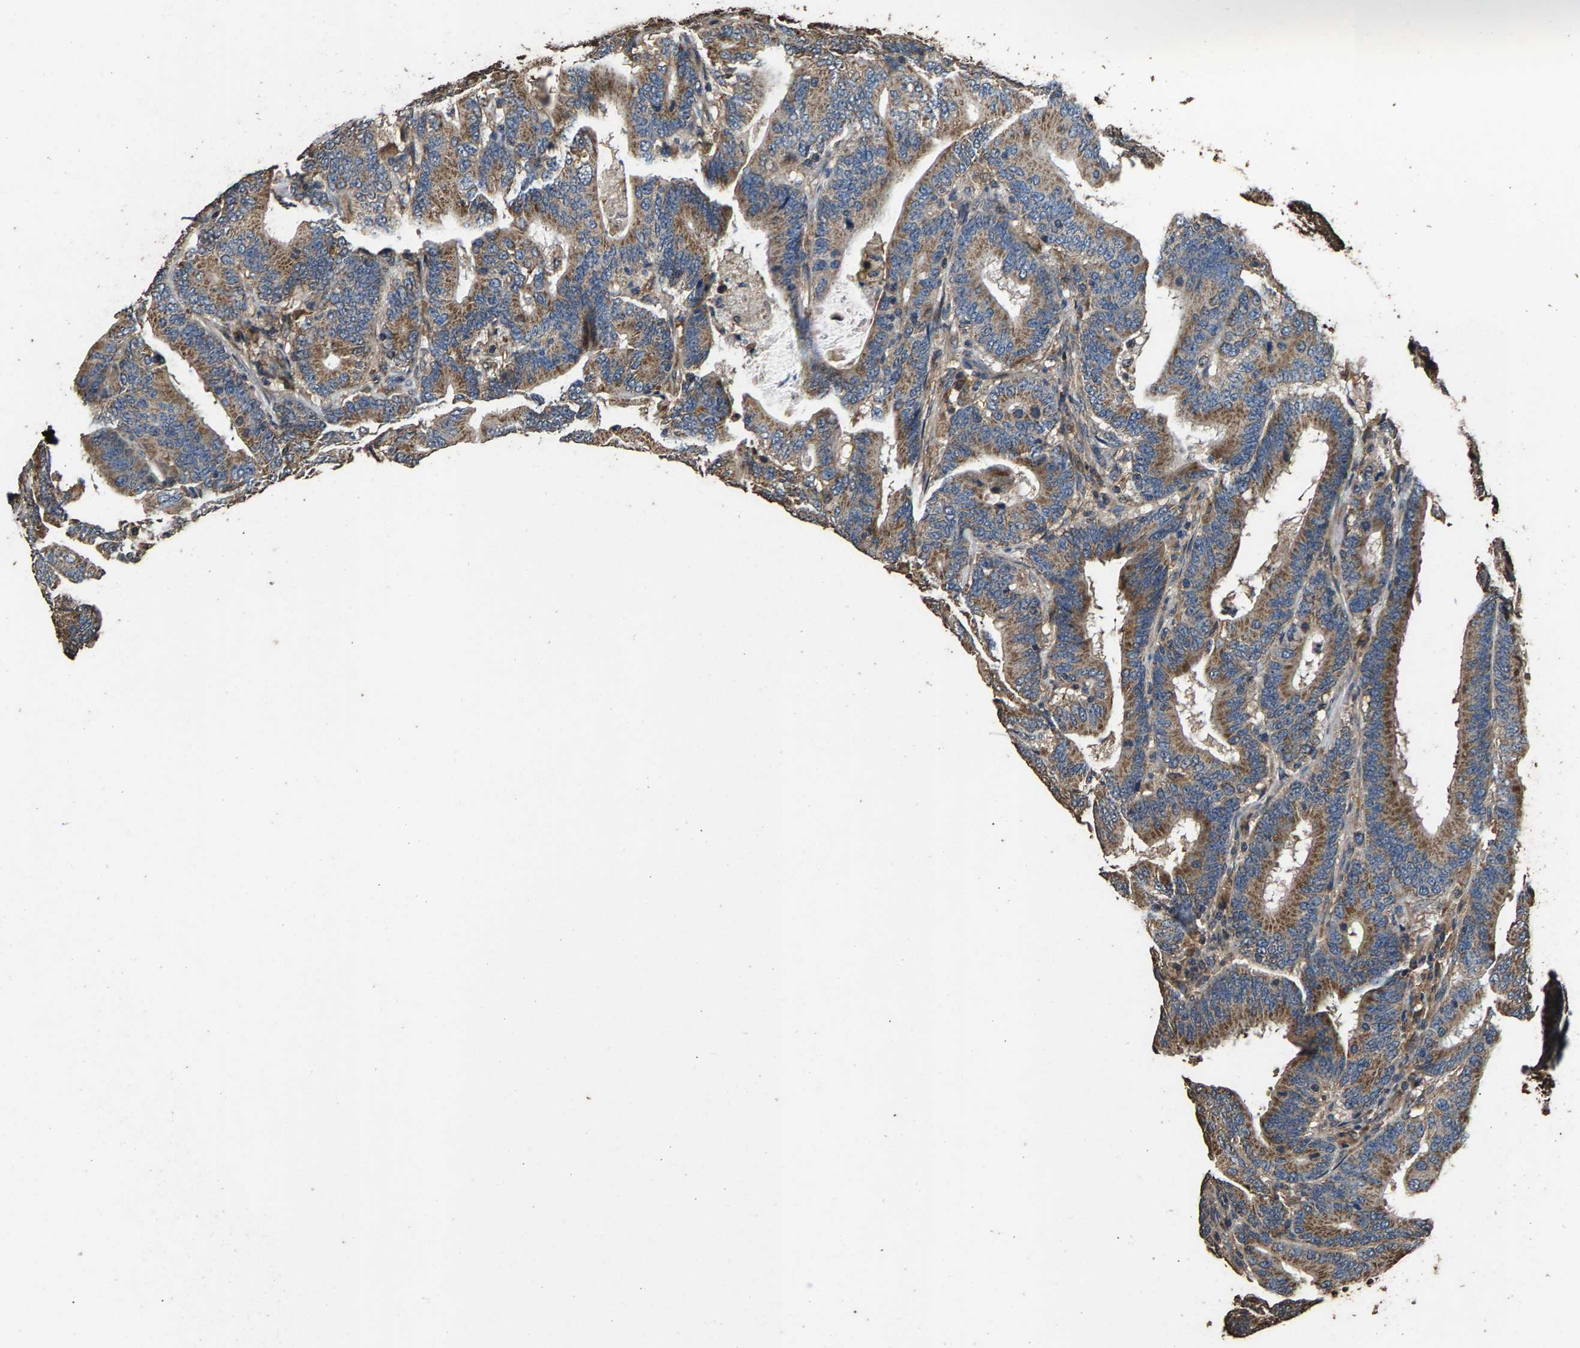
{"staining": {"intensity": "moderate", "quantity": ">75%", "location": "cytoplasmic/membranous"}, "tissue": "colorectal cancer", "cell_type": "Tumor cells", "image_type": "cancer", "snomed": [{"axis": "morphology", "description": "Adenocarcinoma, NOS"}, {"axis": "topography", "description": "Colon"}], "caption": "This photomicrograph exhibits colorectal cancer stained with immunohistochemistry to label a protein in brown. The cytoplasmic/membranous of tumor cells show moderate positivity for the protein. Nuclei are counter-stained blue.", "gene": "MRPL27", "patient": {"sex": "female", "age": 66}}